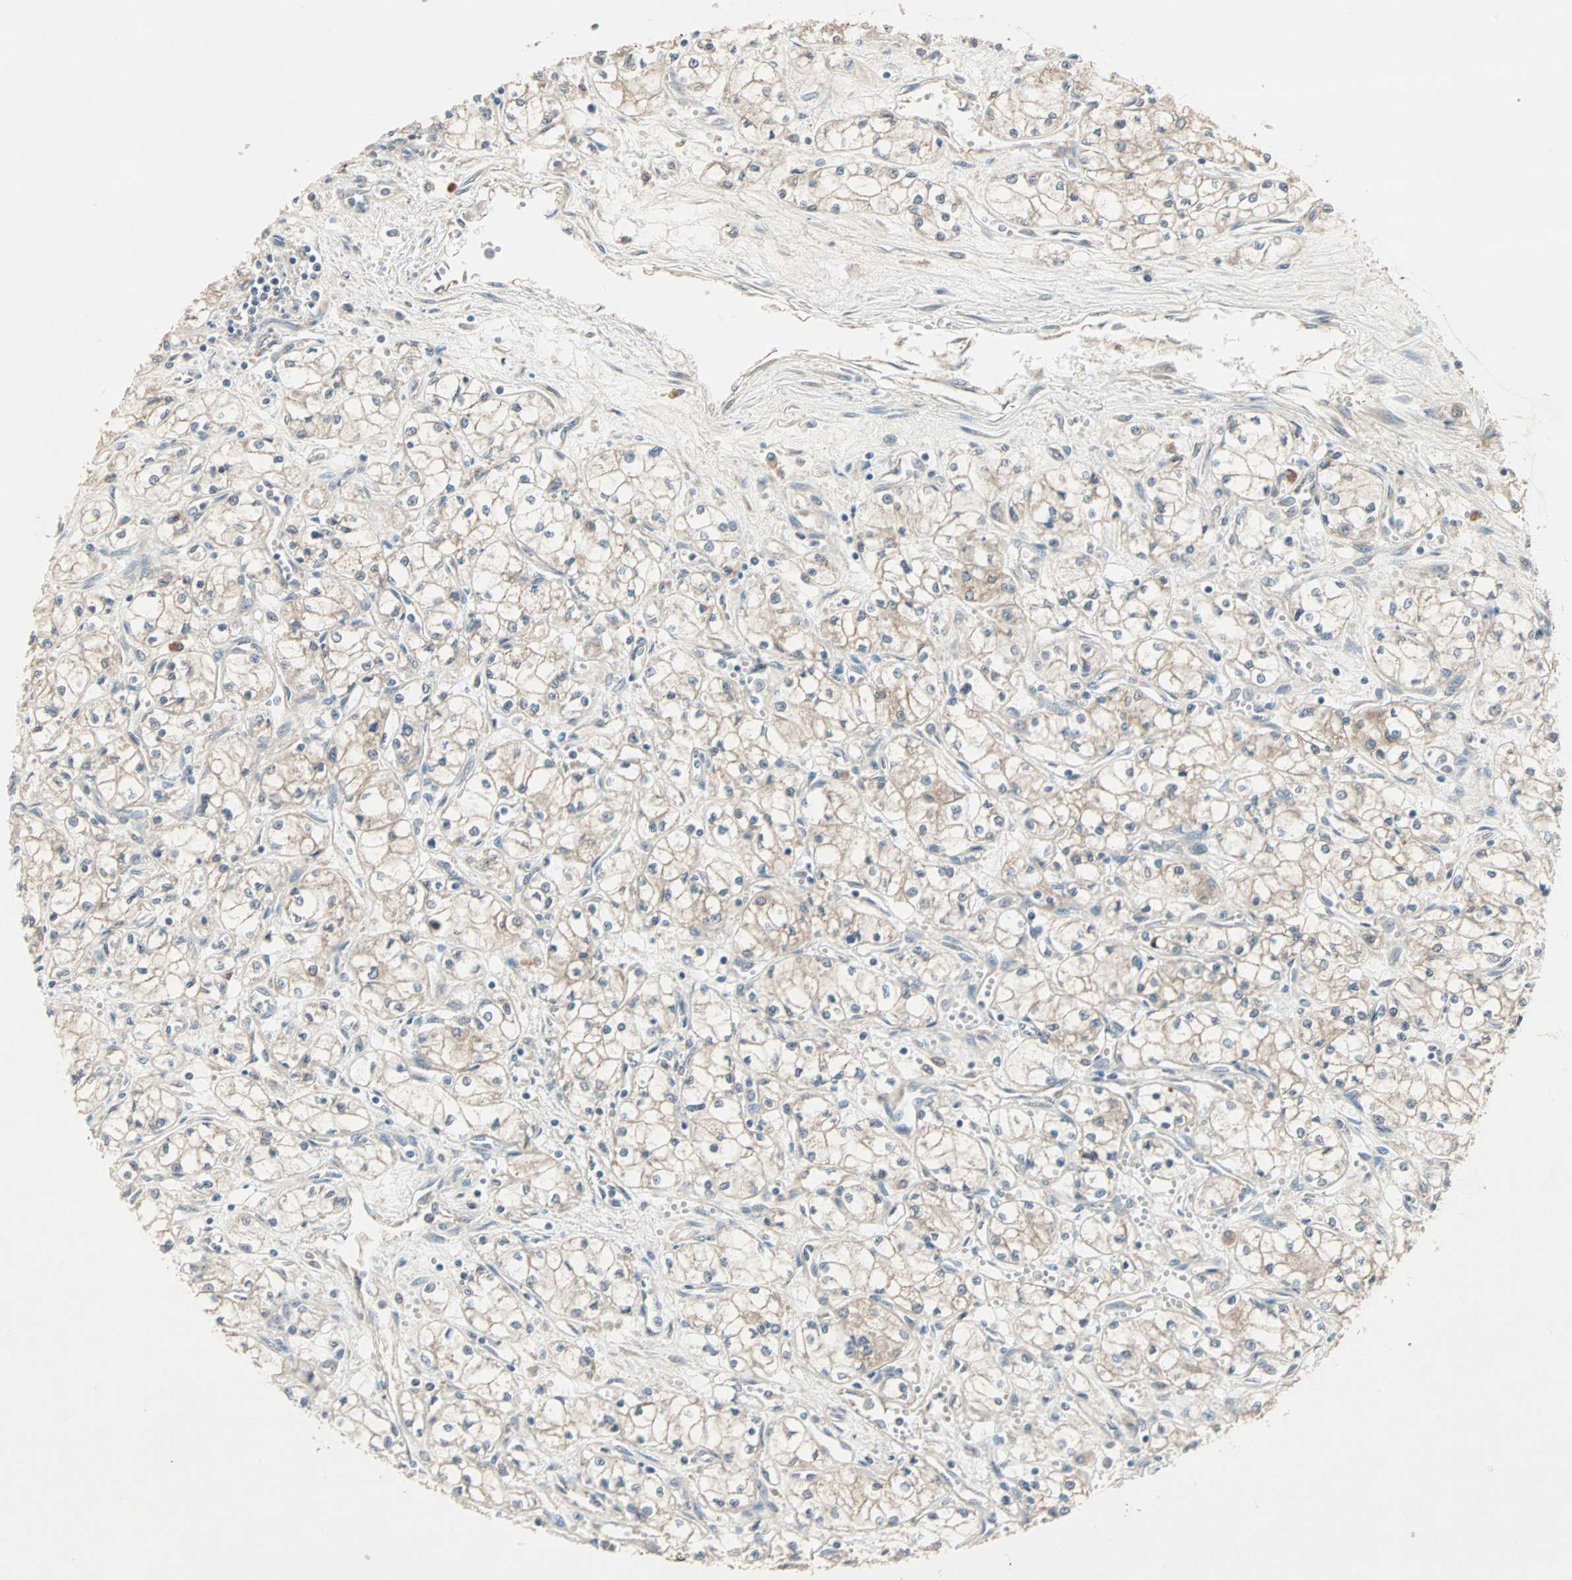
{"staining": {"intensity": "negative", "quantity": "none", "location": "none"}, "tissue": "renal cancer", "cell_type": "Tumor cells", "image_type": "cancer", "snomed": [{"axis": "morphology", "description": "Normal tissue, NOS"}, {"axis": "morphology", "description": "Adenocarcinoma, NOS"}, {"axis": "topography", "description": "Kidney"}], "caption": "Adenocarcinoma (renal) stained for a protein using immunohistochemistry (IHC) displays no positivity tumor cells.", "gene": "JMJD7-PLA2G4B", "patient": {"sex": "male", "age": 59}}